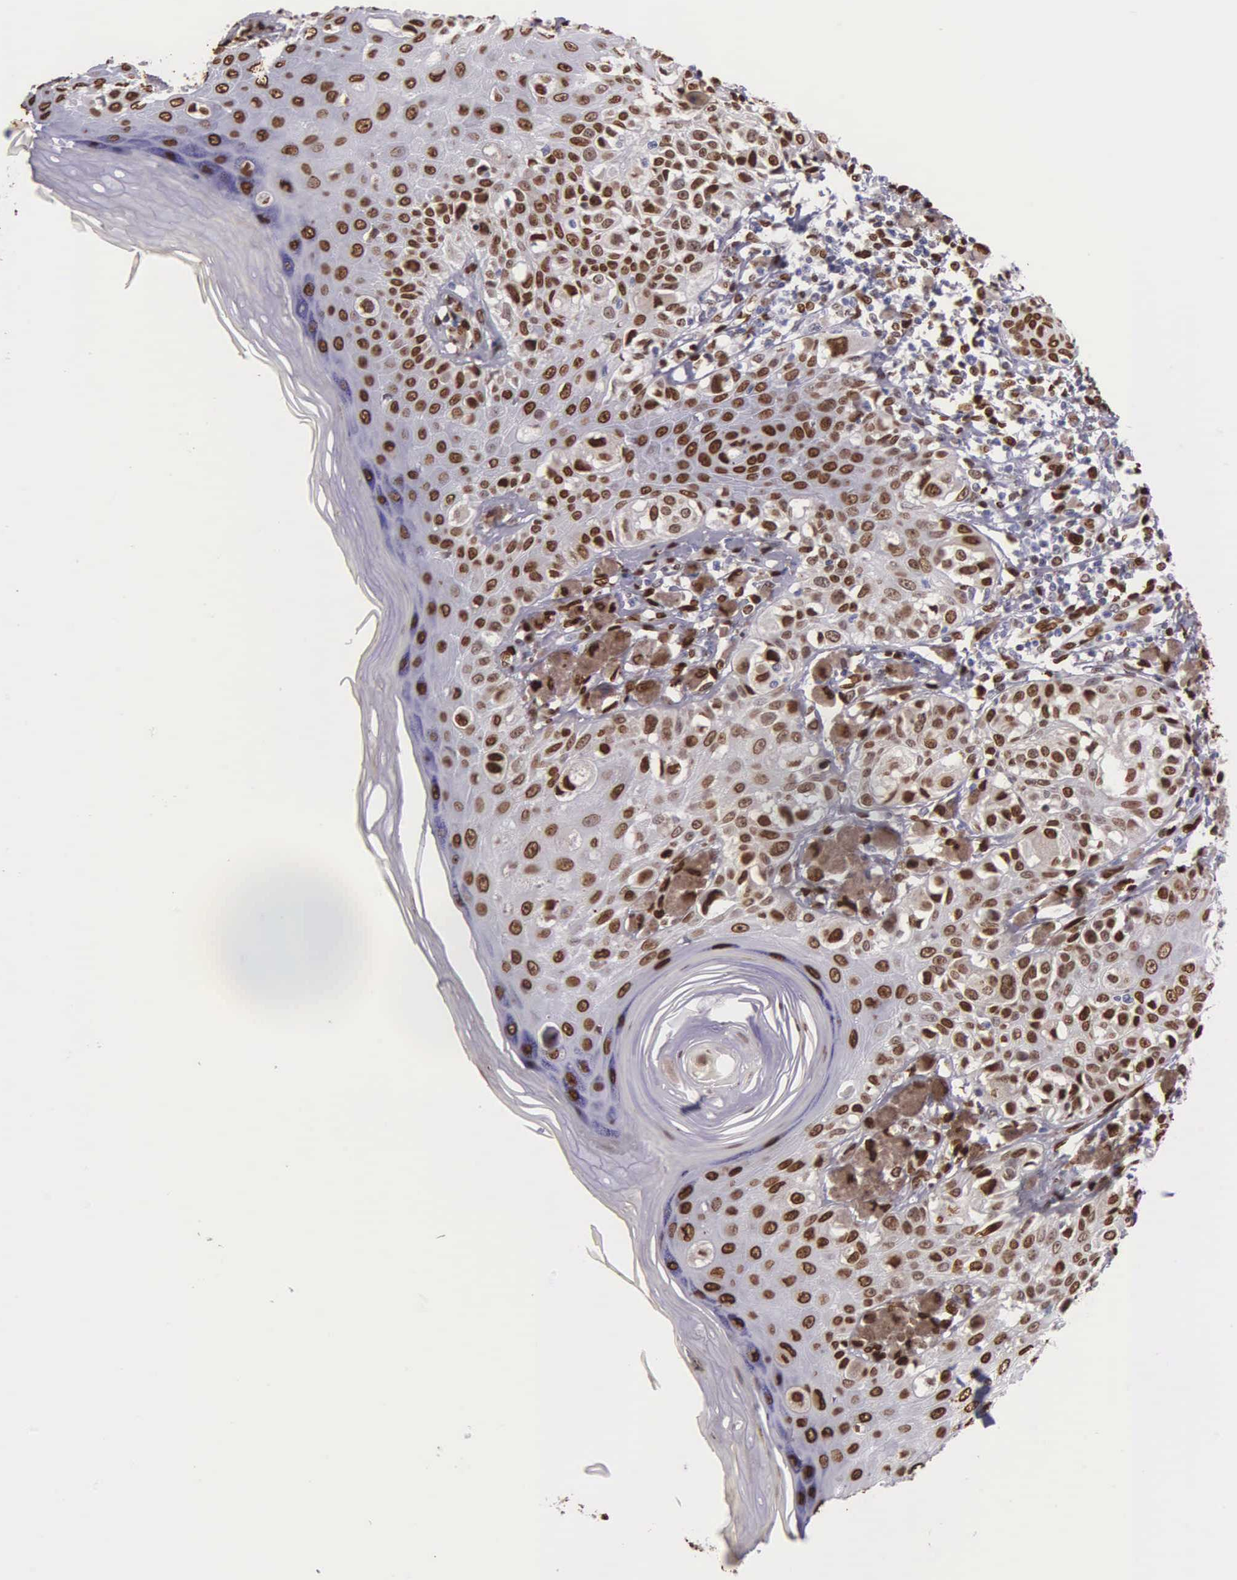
{"staining": {"intensity": "strong", "quantity": ">75%", "location": "nuclear"}, "tissue": "melanoma", "cell_type": "Tumor cells", "image_type": "cancer", "snomed": [{"axis": "morphology", "description": "Malignant melanoma, NOS"}, {"axis": "topography", "description": "Skin"}], "caption": "Immunohistochemical staining of malignant melanoma reveals high levels of strong nuclear protein staining in approximately >75% of tumor cells.", "gene": "H1-0", "patient": {"sex": "female", "age": 55}}